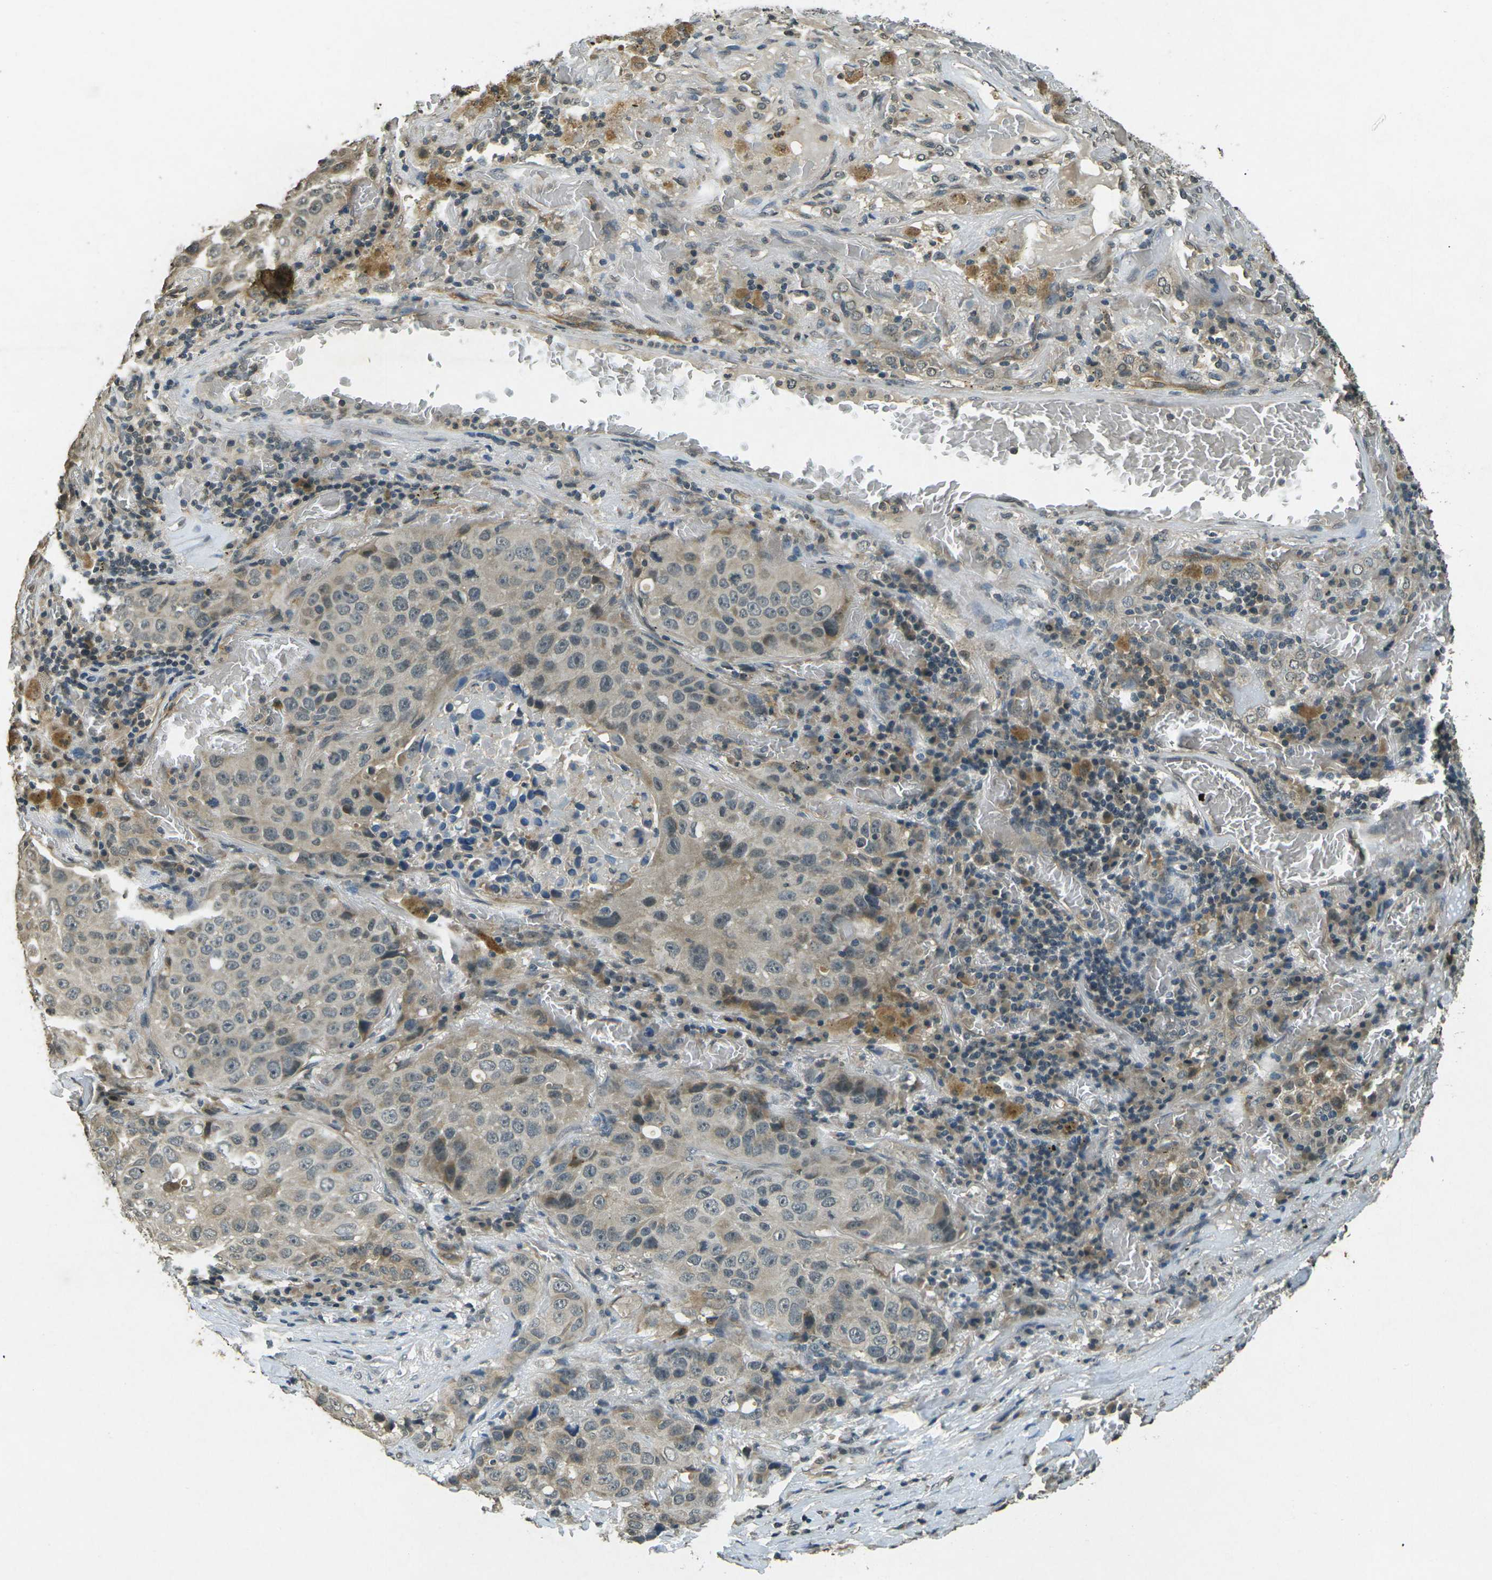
{"staining": {"intensity": "weak", "quantity": ">75%", "location": "cytoplasmic/membranous"}, "tissue": "lung cancer", "cell_type": "Tumor cells", "image_type": "cancer", "snomed": [{"axis": "morphology", "description": "Squamous cell carcinoma, NOS"}, {"axis": "topography", "description": "Lung"}], "caption": "An IHC image of neoplastic tissue is shown. Protein staining in brown highlights weak cytoplasmic/membranous positivity in squamous cell carcinoma (lung) within tumor cells.", "gene": "PDE2A", "patient": {"sex": "male", "age": 57}}